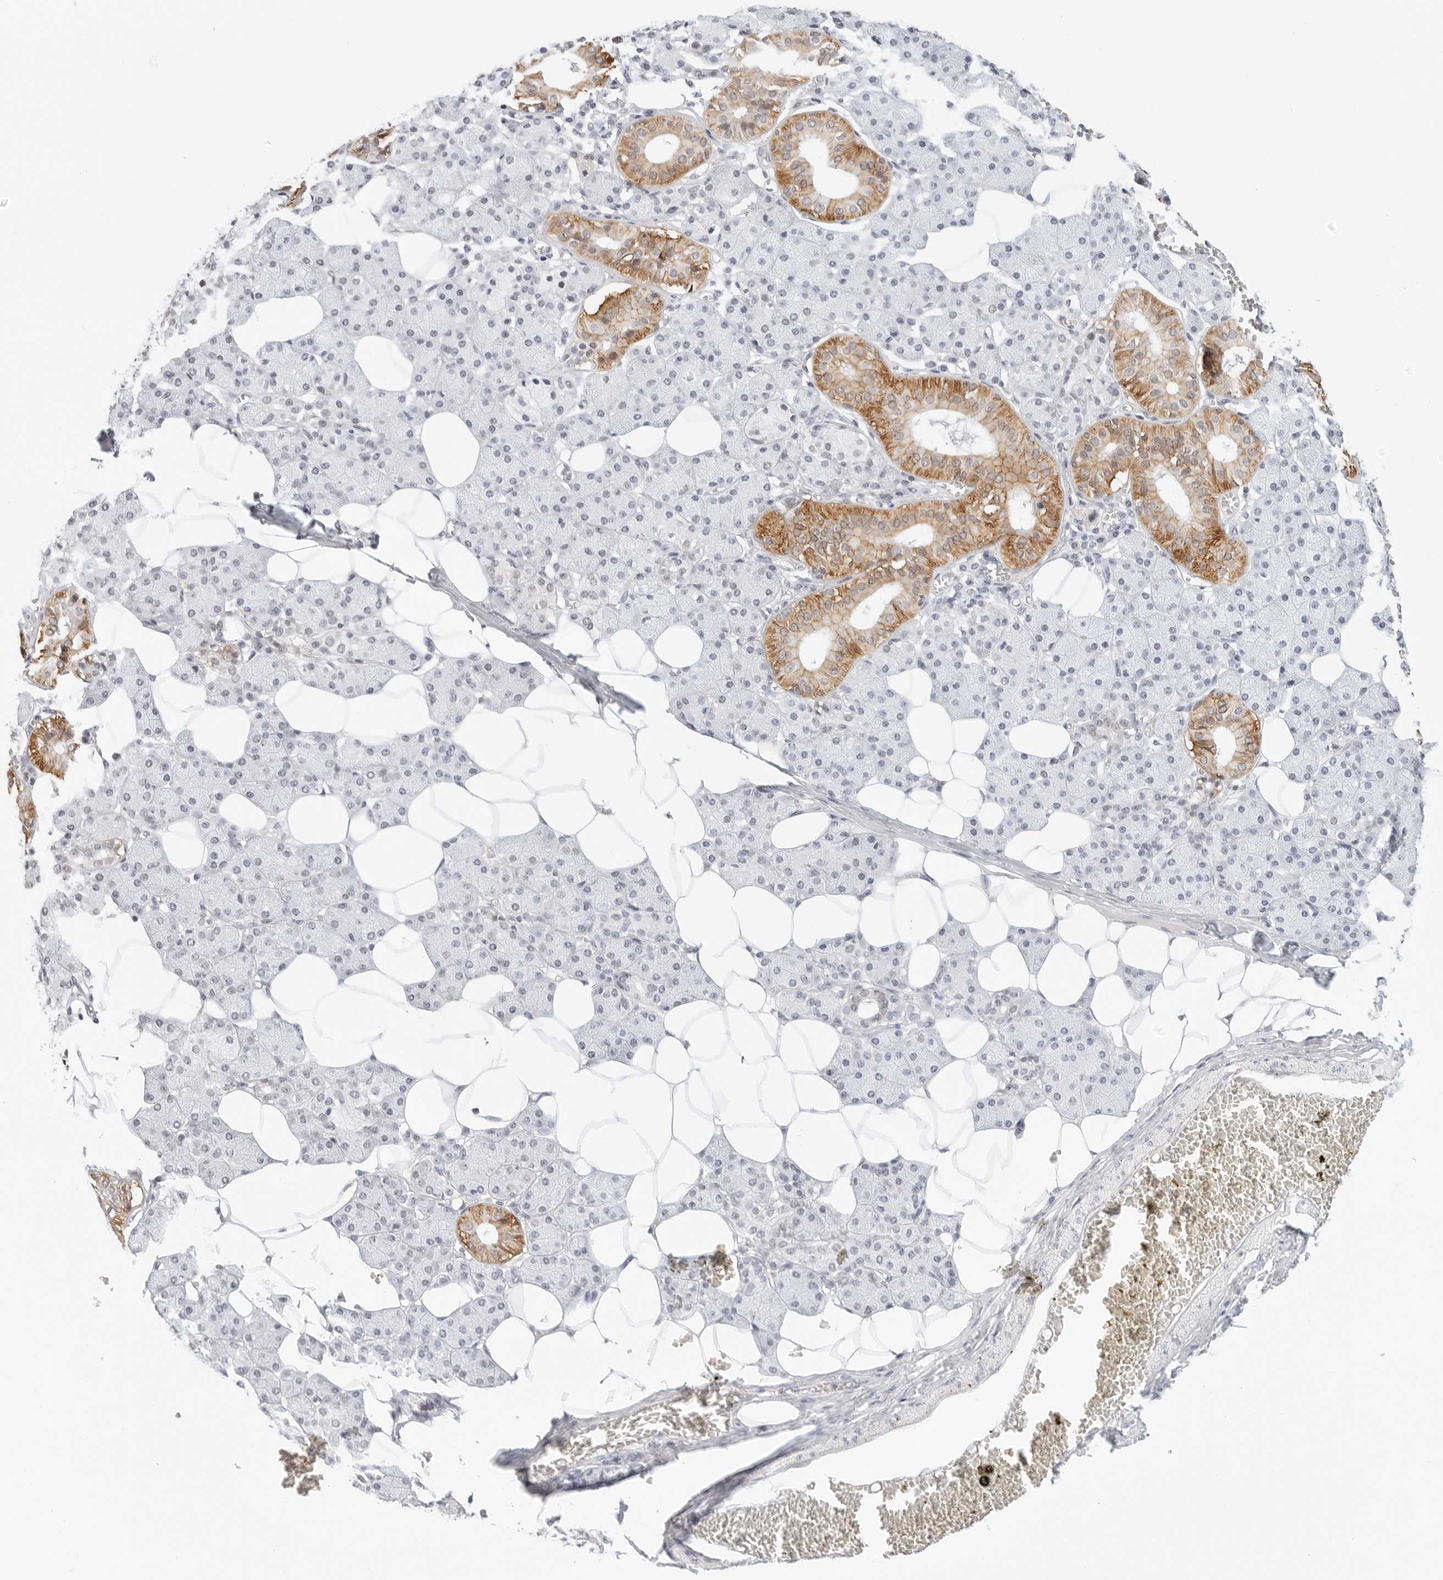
{"staining": {"intensity": "moderate", "quantity": "<25%", "location": "cytoplasmic/membranous"}, "tissue": "salivary gland", "cell_type": "Glandular cells", "image_type": "normal", "snomed": [{"axis": "morphology", "description": "Normal tissue, NOS"}, {"axis": "topography", "description": "Salivary gland"}], "caption": "Unremarkable salivary gland shows moderate cytoplasmic/membranous expression in about <25% of glandular cells, visualized by immunohistochemistry. Nuclei are stained in blue.", "gene": "TSEN2", "patient": {"sex": "female", "age": 33}}